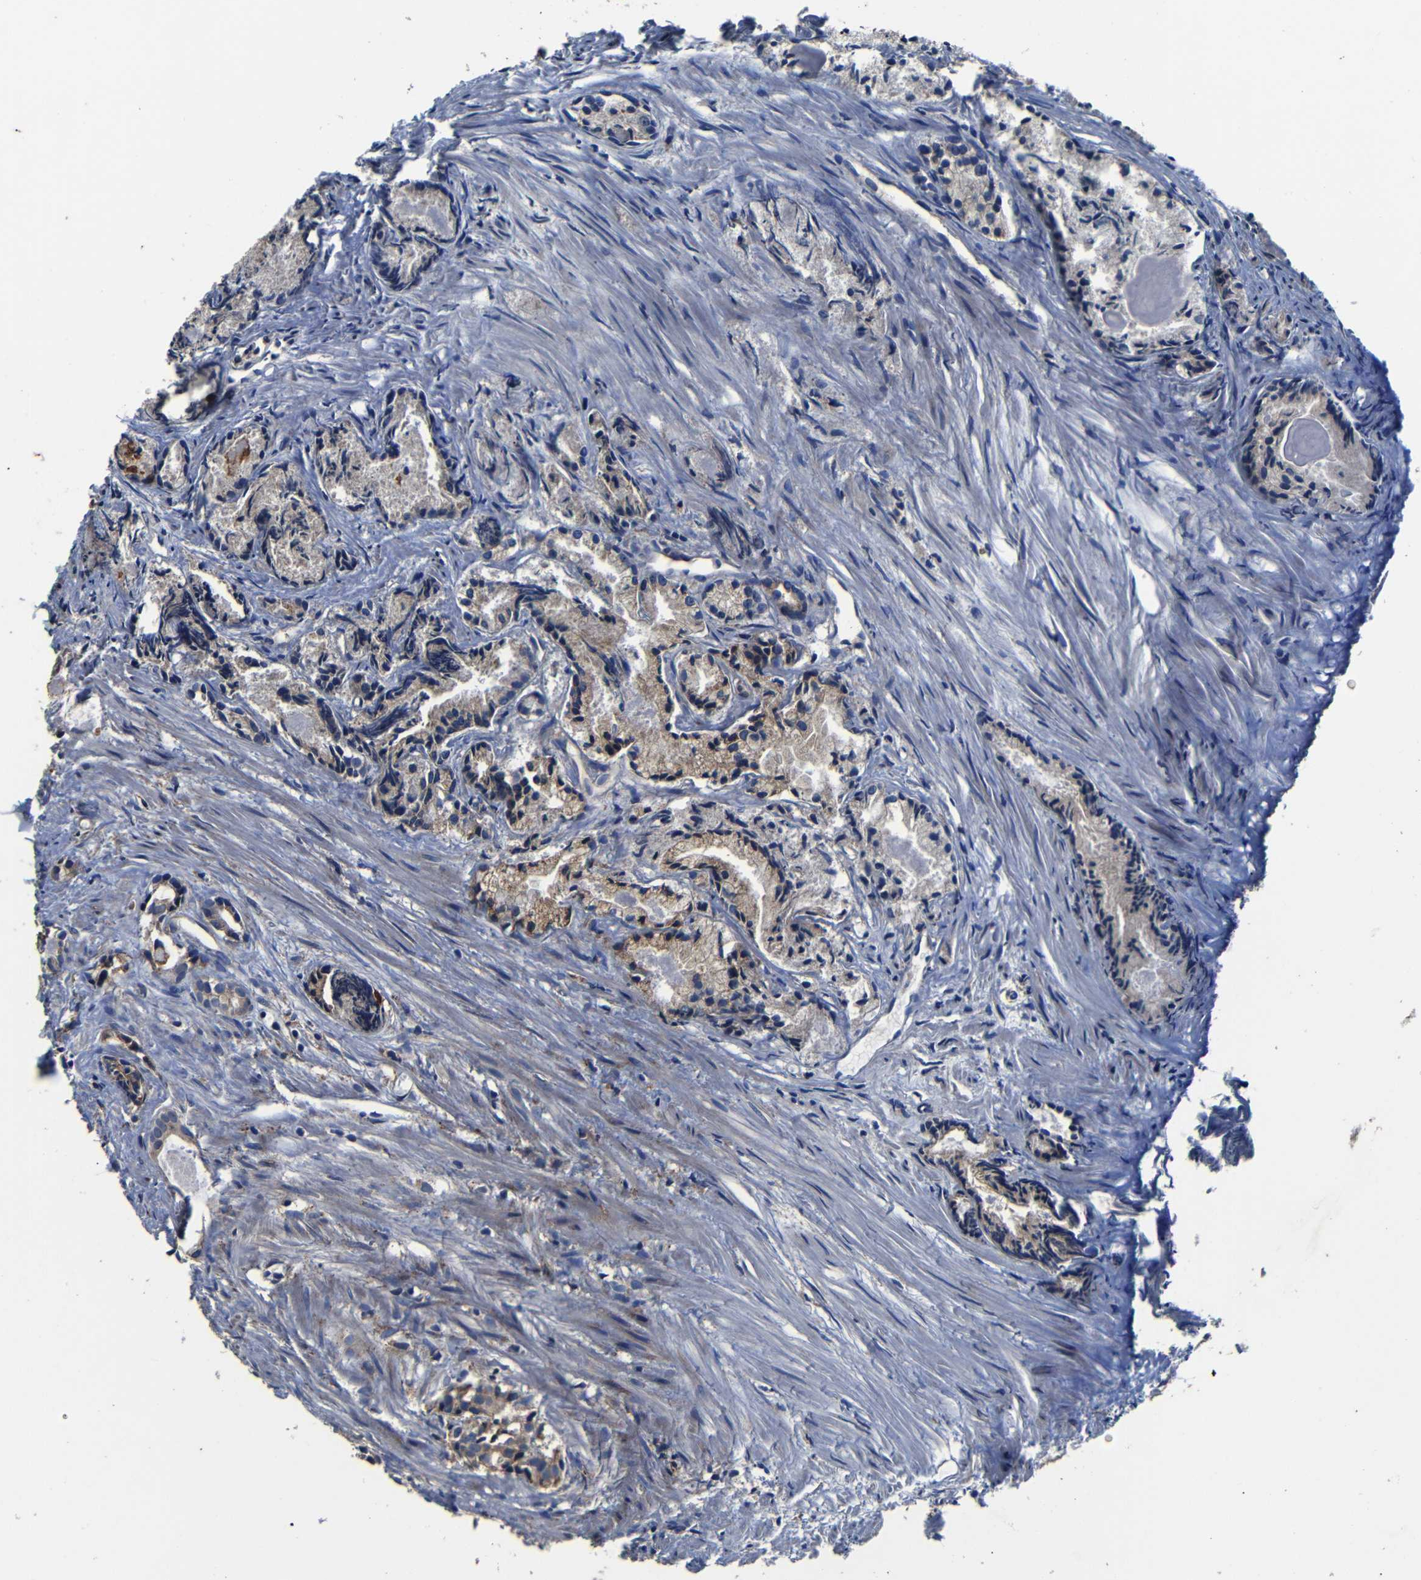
{"staining": {"intensity": "weak", "quantity": ">75%", "location": "cytoplasmic/membranous"}, "tissue": "prostate cancer", "cell_type": "Tumor cells", "image_type": "cancer", "snomed": [{"axis": "morphology", "description": "Adenocarcinoma, Low grade"}, {"axis": "topography", "description": "Prostate"}], "caption": "Immunohistochemistry histopathology image of neoplastic tissue: human adenocarcinoma (low-grade) (prostate) stained using IHC exhibits low levels of weak protein expression localized specifically in the cytoplasmic/membranous of tumor cells, appearing as a cytoplasmic/membranous brown color.", "gene": "SCN9A", "patient": {"sex": "male", "age": 72}}